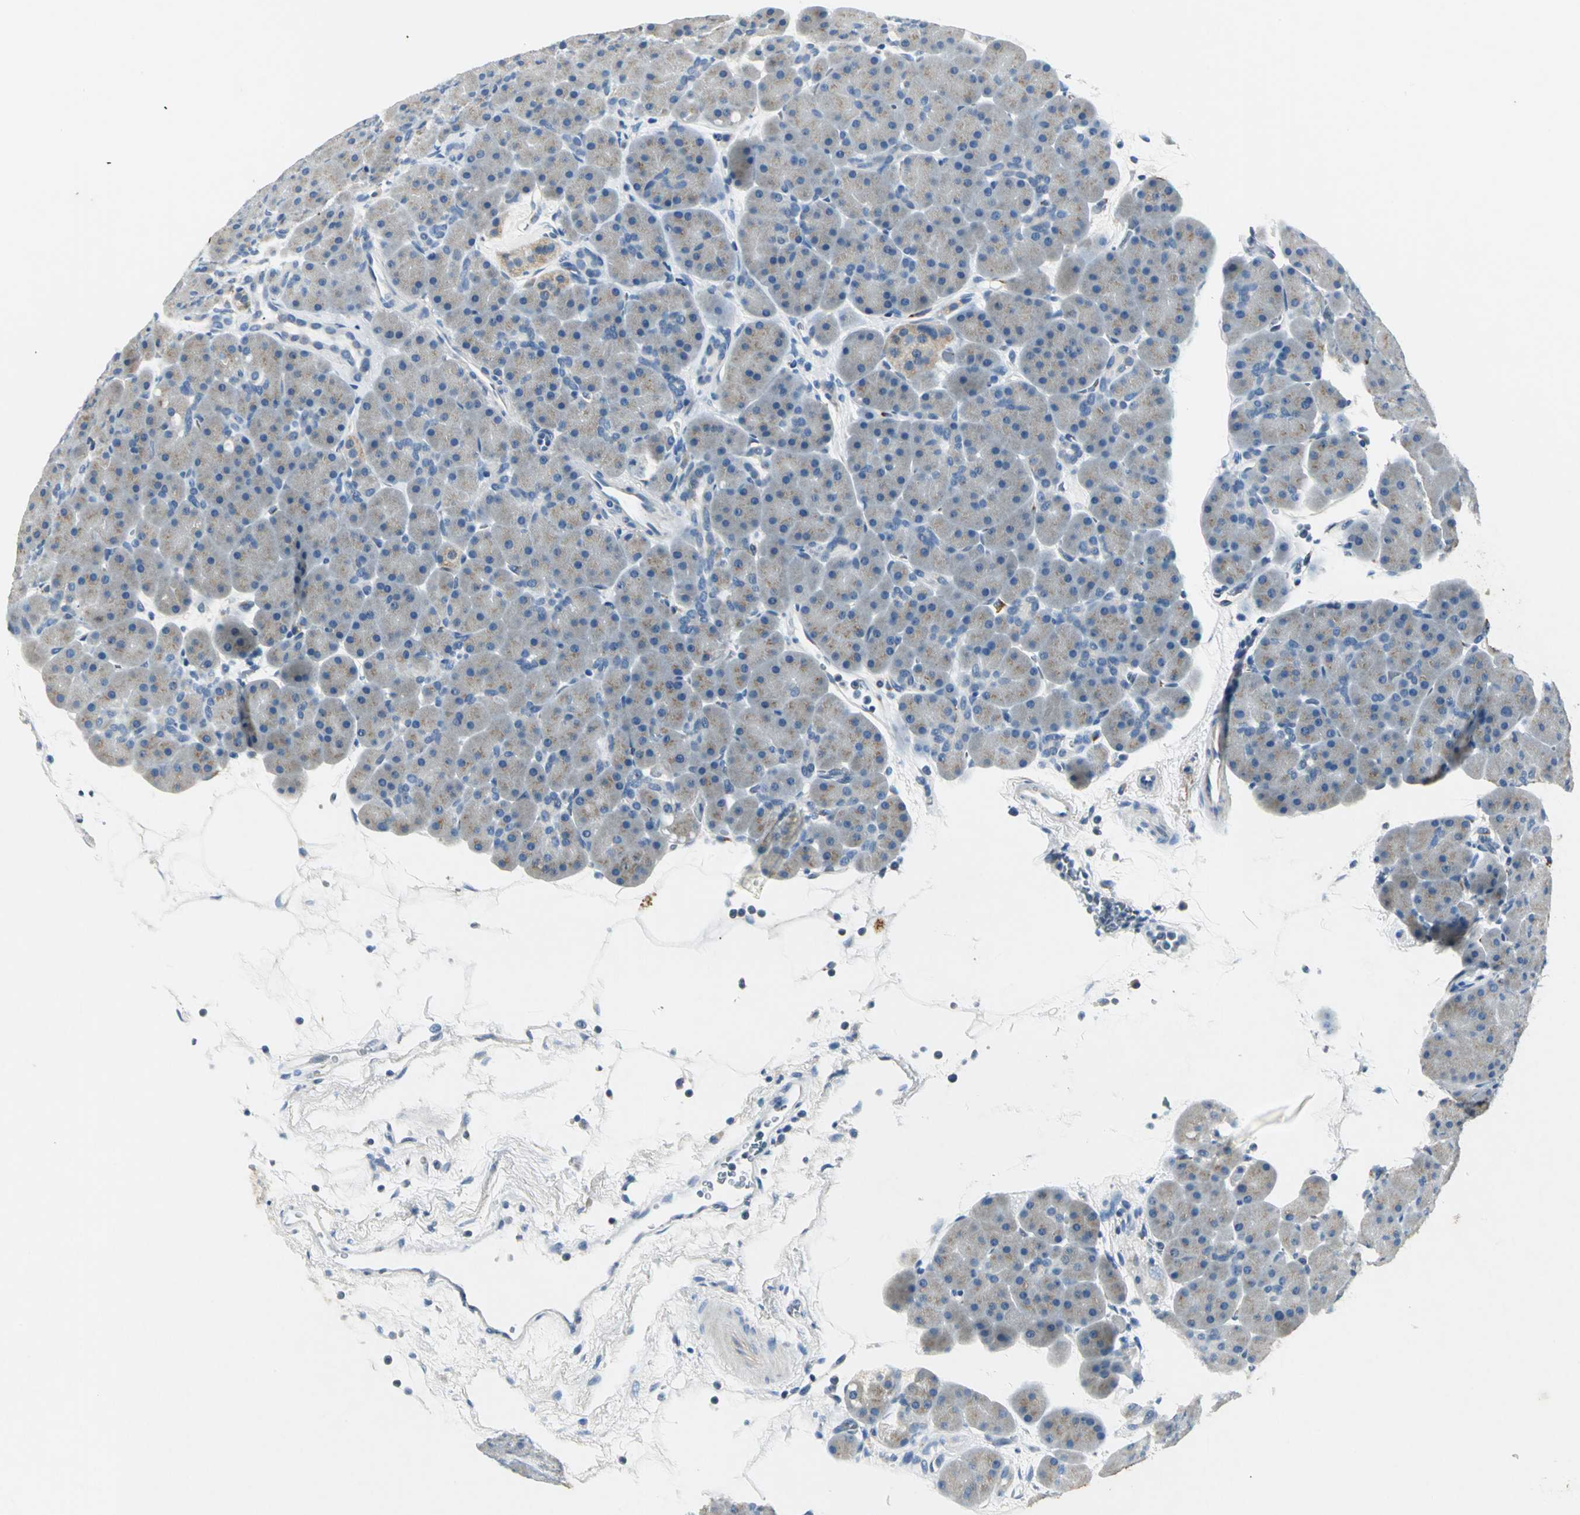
{"staining": {"intensity": "weak", "quantity": "25%-75%", "location": "cytoplasmic/membranous"}, "tissue": "pancreas", "cell_type": "Exocrine glandular cells", "image_type": "normal", "snomed": [{"axis": "morphology", "description": "Normal tissue, NOS"}, {"axis": "topography", "description": "Pancreas"}], "caption": "A photomicrograph showing weak cytoplasmic/membranous expression in approximately 25%-75% of exocrine glandular cells in normal pancreas, as visualized by brown immunohistochemical staining.", "gene": "B3GNT2", "patient": {"sex": "male", "age": 66}}